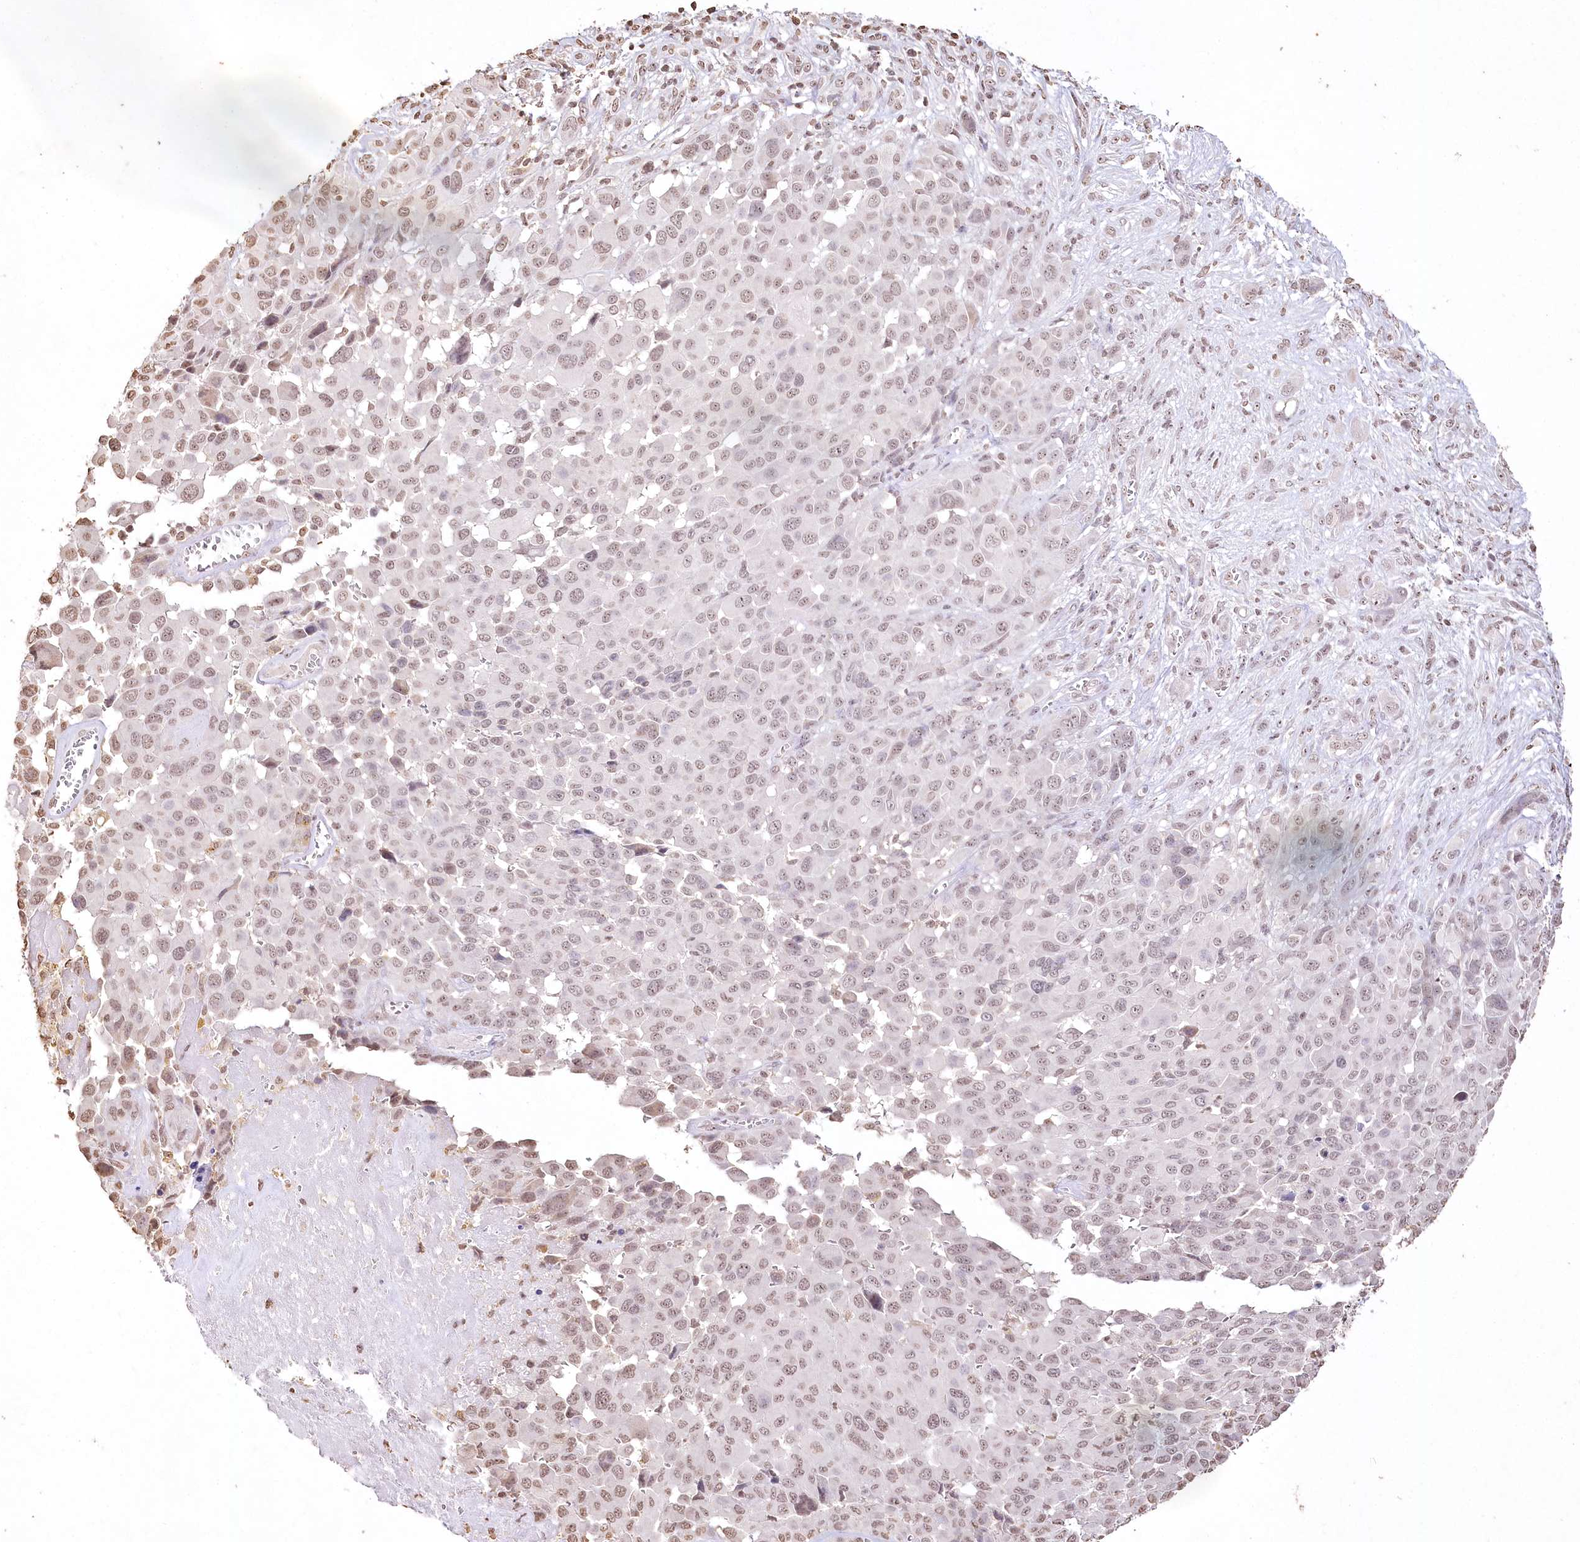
{"staining": {"intensity": "weak", "quantity": "25%-75%", "location": "nuclear"}, "tissue": "melanoma", "cell_type": "Tumor cells", "image_type": "cancer", "snomed": [{"axis": "morphology", "description": "Malignant melanoma, NOS"}, {"axis": "topography", "description": "Skin of trunk"}], "caption": "Melanoma tissue reveals weak nuclear positivity in approximately 25%-75% of tumor cells, visualized by immunohistochemistry. The protein is stained brown, and the nuclei are stained in blue (DAB (3,3'-diaminobenzidine) IHC with brightfield microscopy, high magnification).", "gene": "DMXL1", "patient": {"sex": "male", "age": 71}}